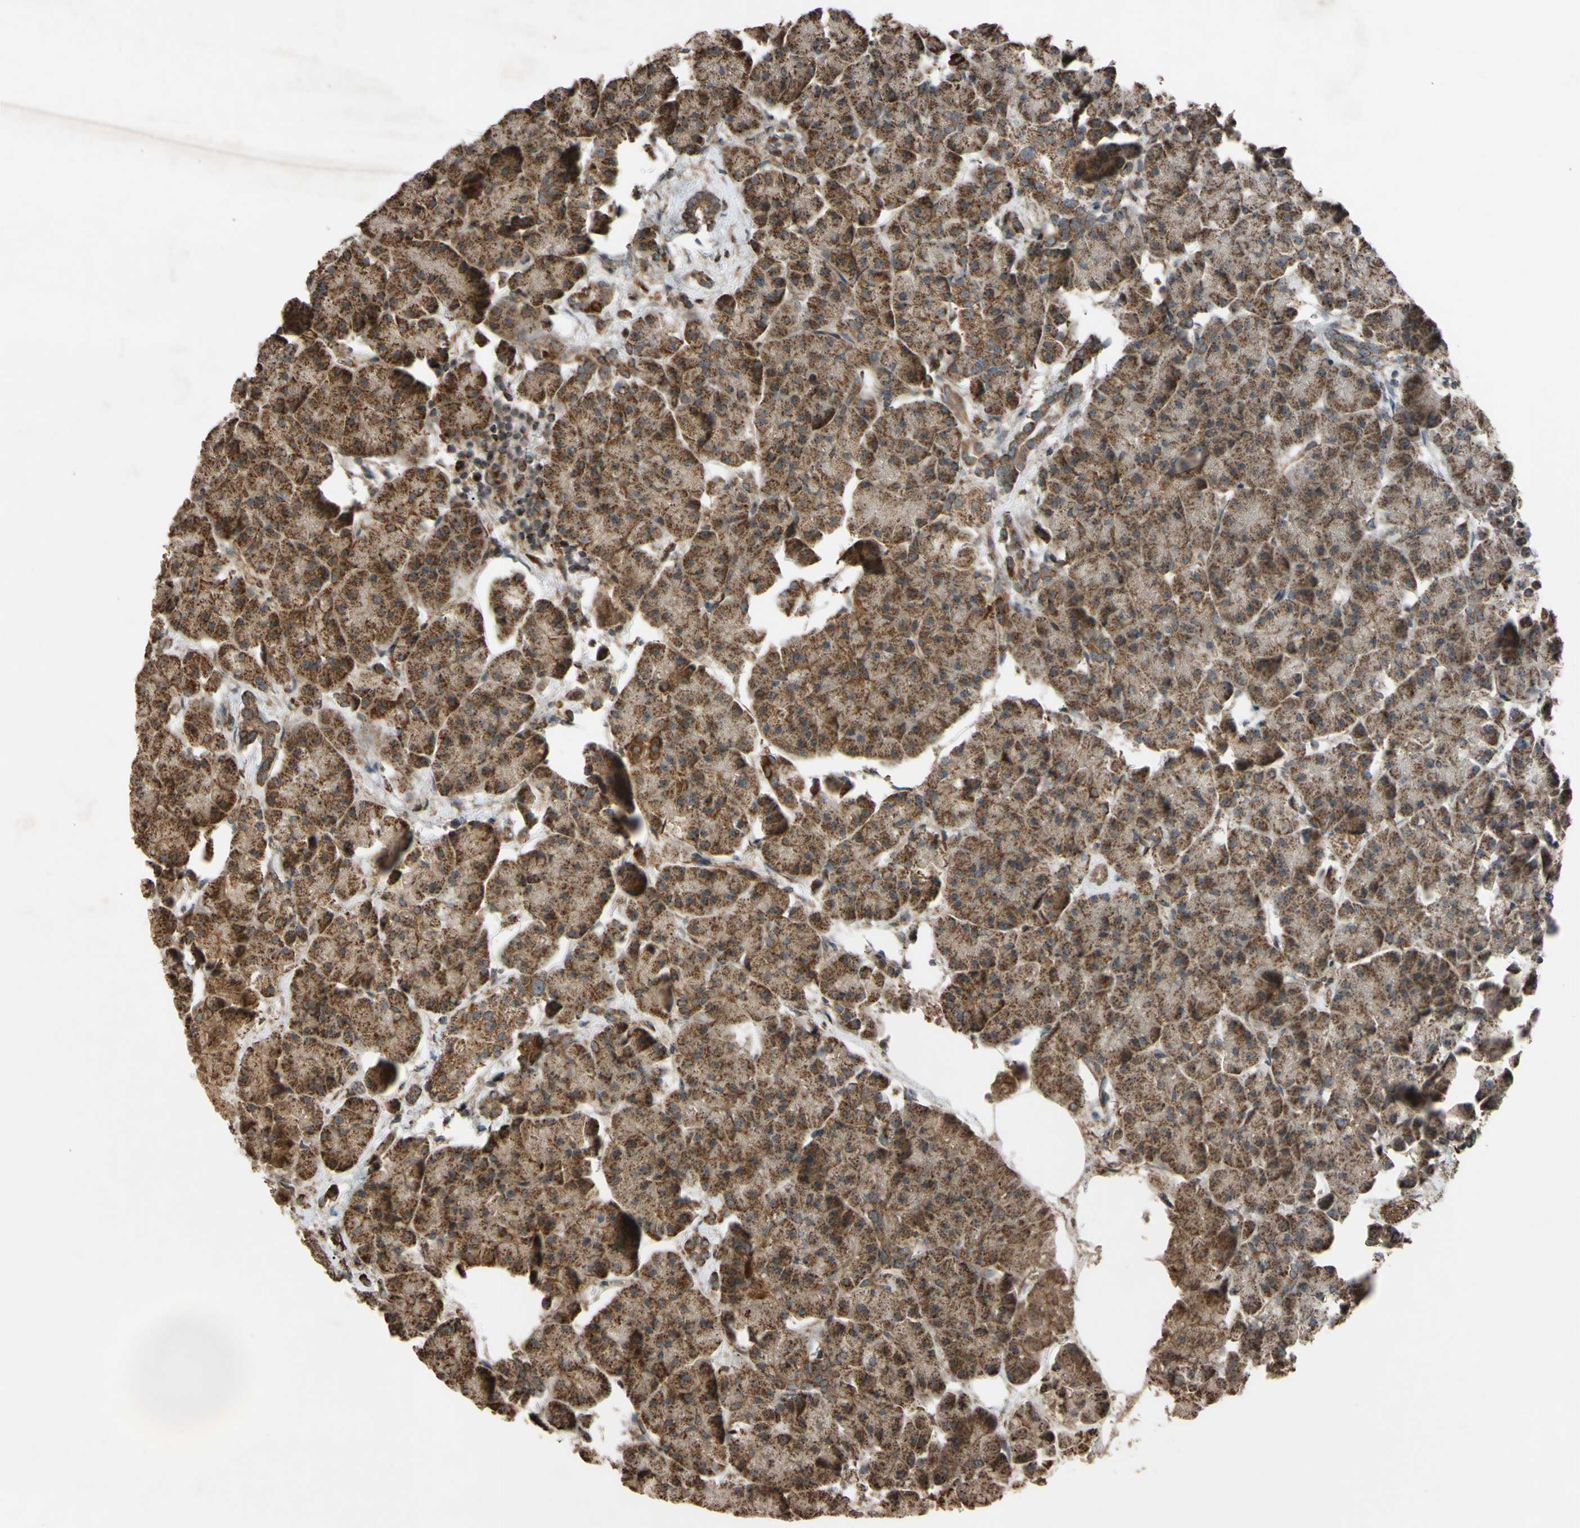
{"staining": {"intensity": "moderate", "quantity": ">75%", "location": "cytoplasmic/membranous"}, "tissue": "pancreas", "cell_type": "Exocrine glandular cells", "image_type": "normal", "snomed": [{"axis": "morphology", "description": "Normal tissue, NOS"}, {"axis": "topography", "description": "Pancreas"}], "caption": "Moderate cytoplasmic/membranous positivity for a protein is identified in approximately >75% of exocrine glandular cells of benign pancreas using IHC.", "gene": "ACOT8", "patient": {"sex": "female", "age": 70}}